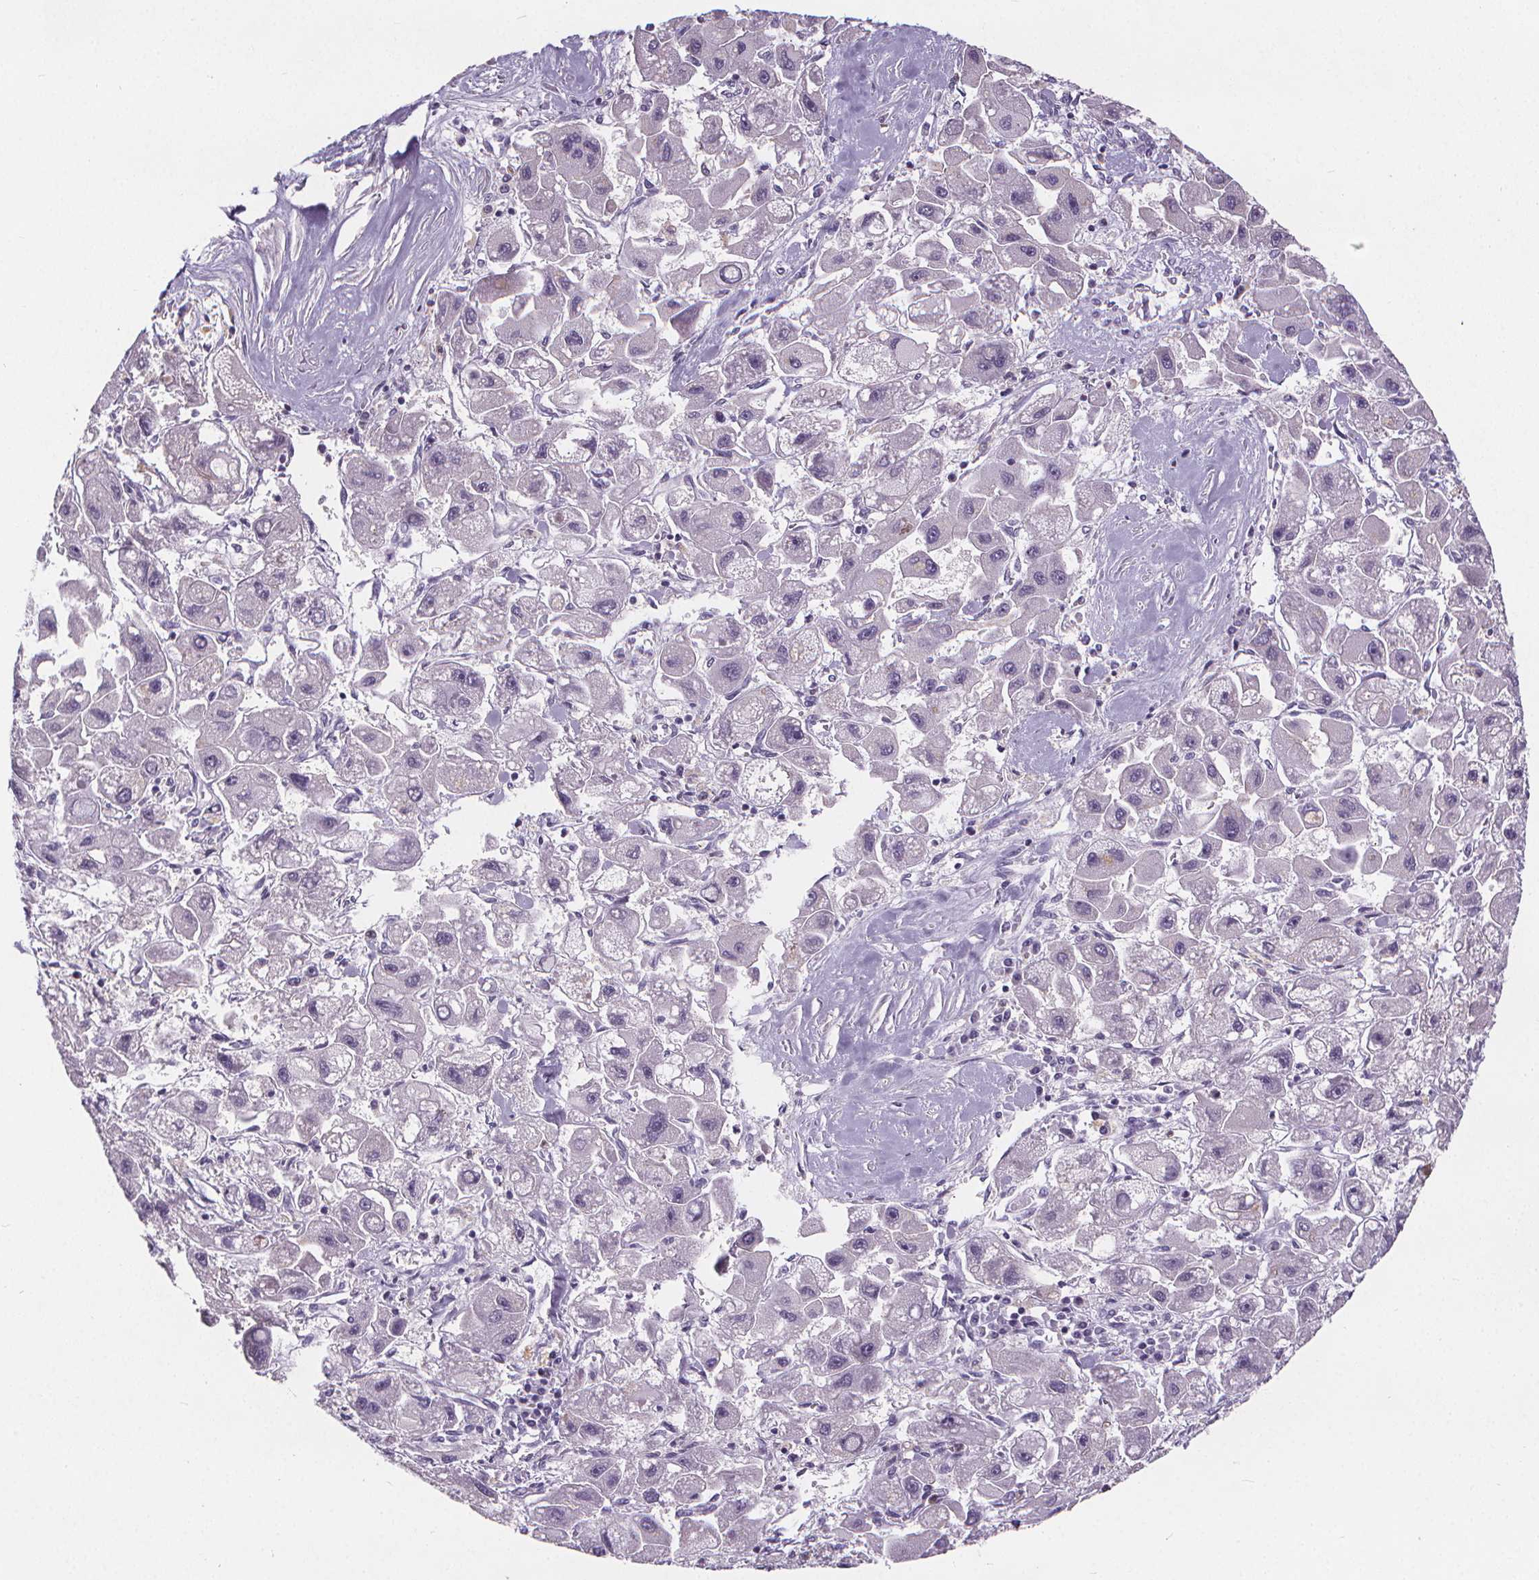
{"staining": {"intensity": "negative", "quantity": "none", "location": "none"}, "tissue": "liver cancer", "cell_type": "Tumor cells", "image_type": "cancer", "snomed": [{"axis": "morphology", "description": "Carcinoma, Hepatocellular, NOS"}, {"axis": "topography", "description": "Liver"}], "caption": "Immunohistochemistry of liver hepatocellular carcinoma shows no positivity in tumor cells.", "gene": "ATP6V1D", "patient": {"sex": "male", "age": 24}}